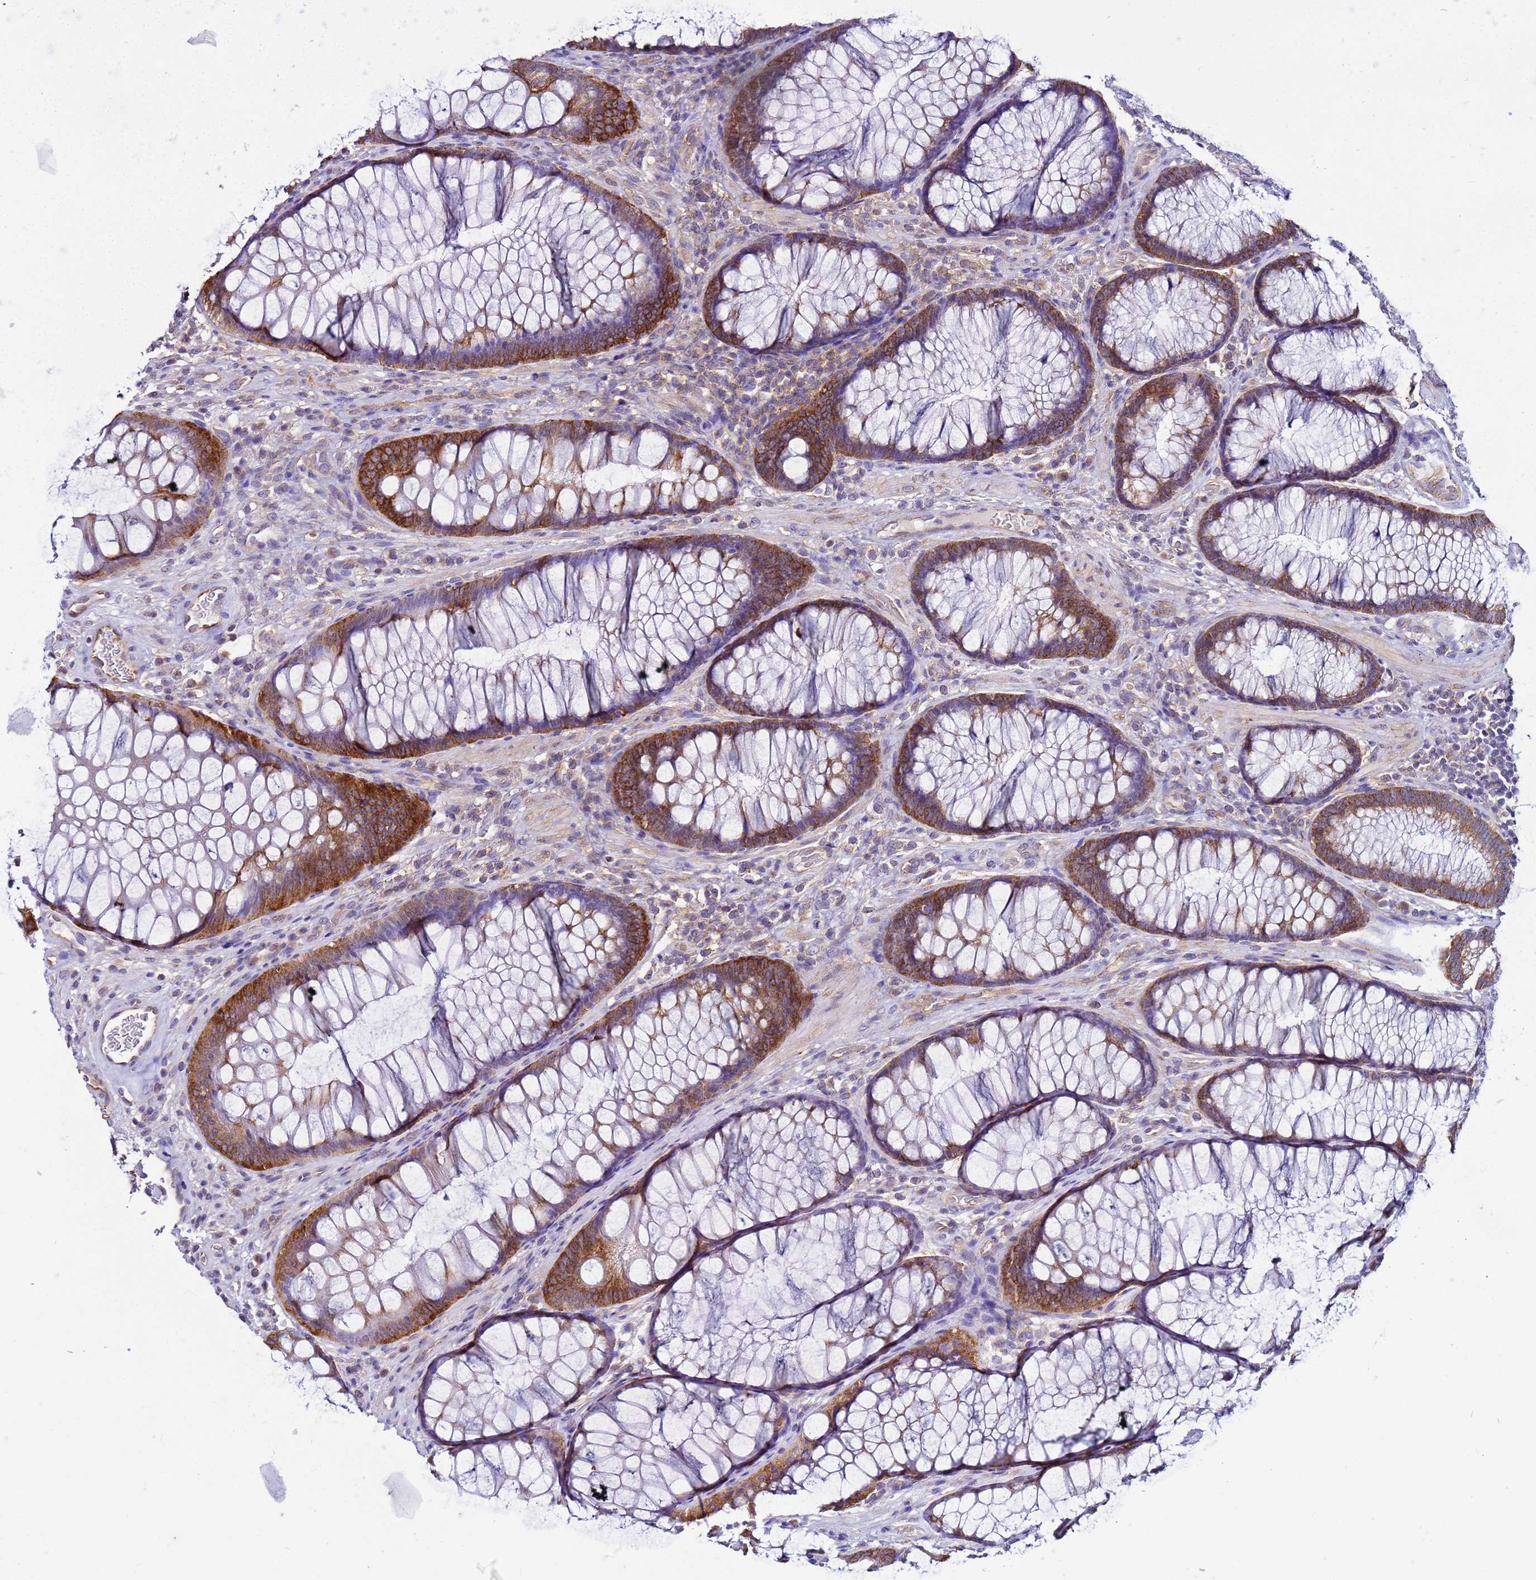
{"staining": {"intensity": "weak", "quantity": "25%-75%", "location": "cytoplasmic/membranous"}, "tissue": "colon", "cell_type": "Endothelial cells", "image_type": "normal", "snomed": [{"axis": "morphology", "description": "Normal tissue, NOS"}, {"axis": "topography", "description": "Colon"}], "caption": "This is an image of IHC staining of normal colon, which shows weak staining in the cytoplasmic/membranous of endothelial cells.", "gene": "PKD1", "patient": {"sex": "female", "age": 82}}